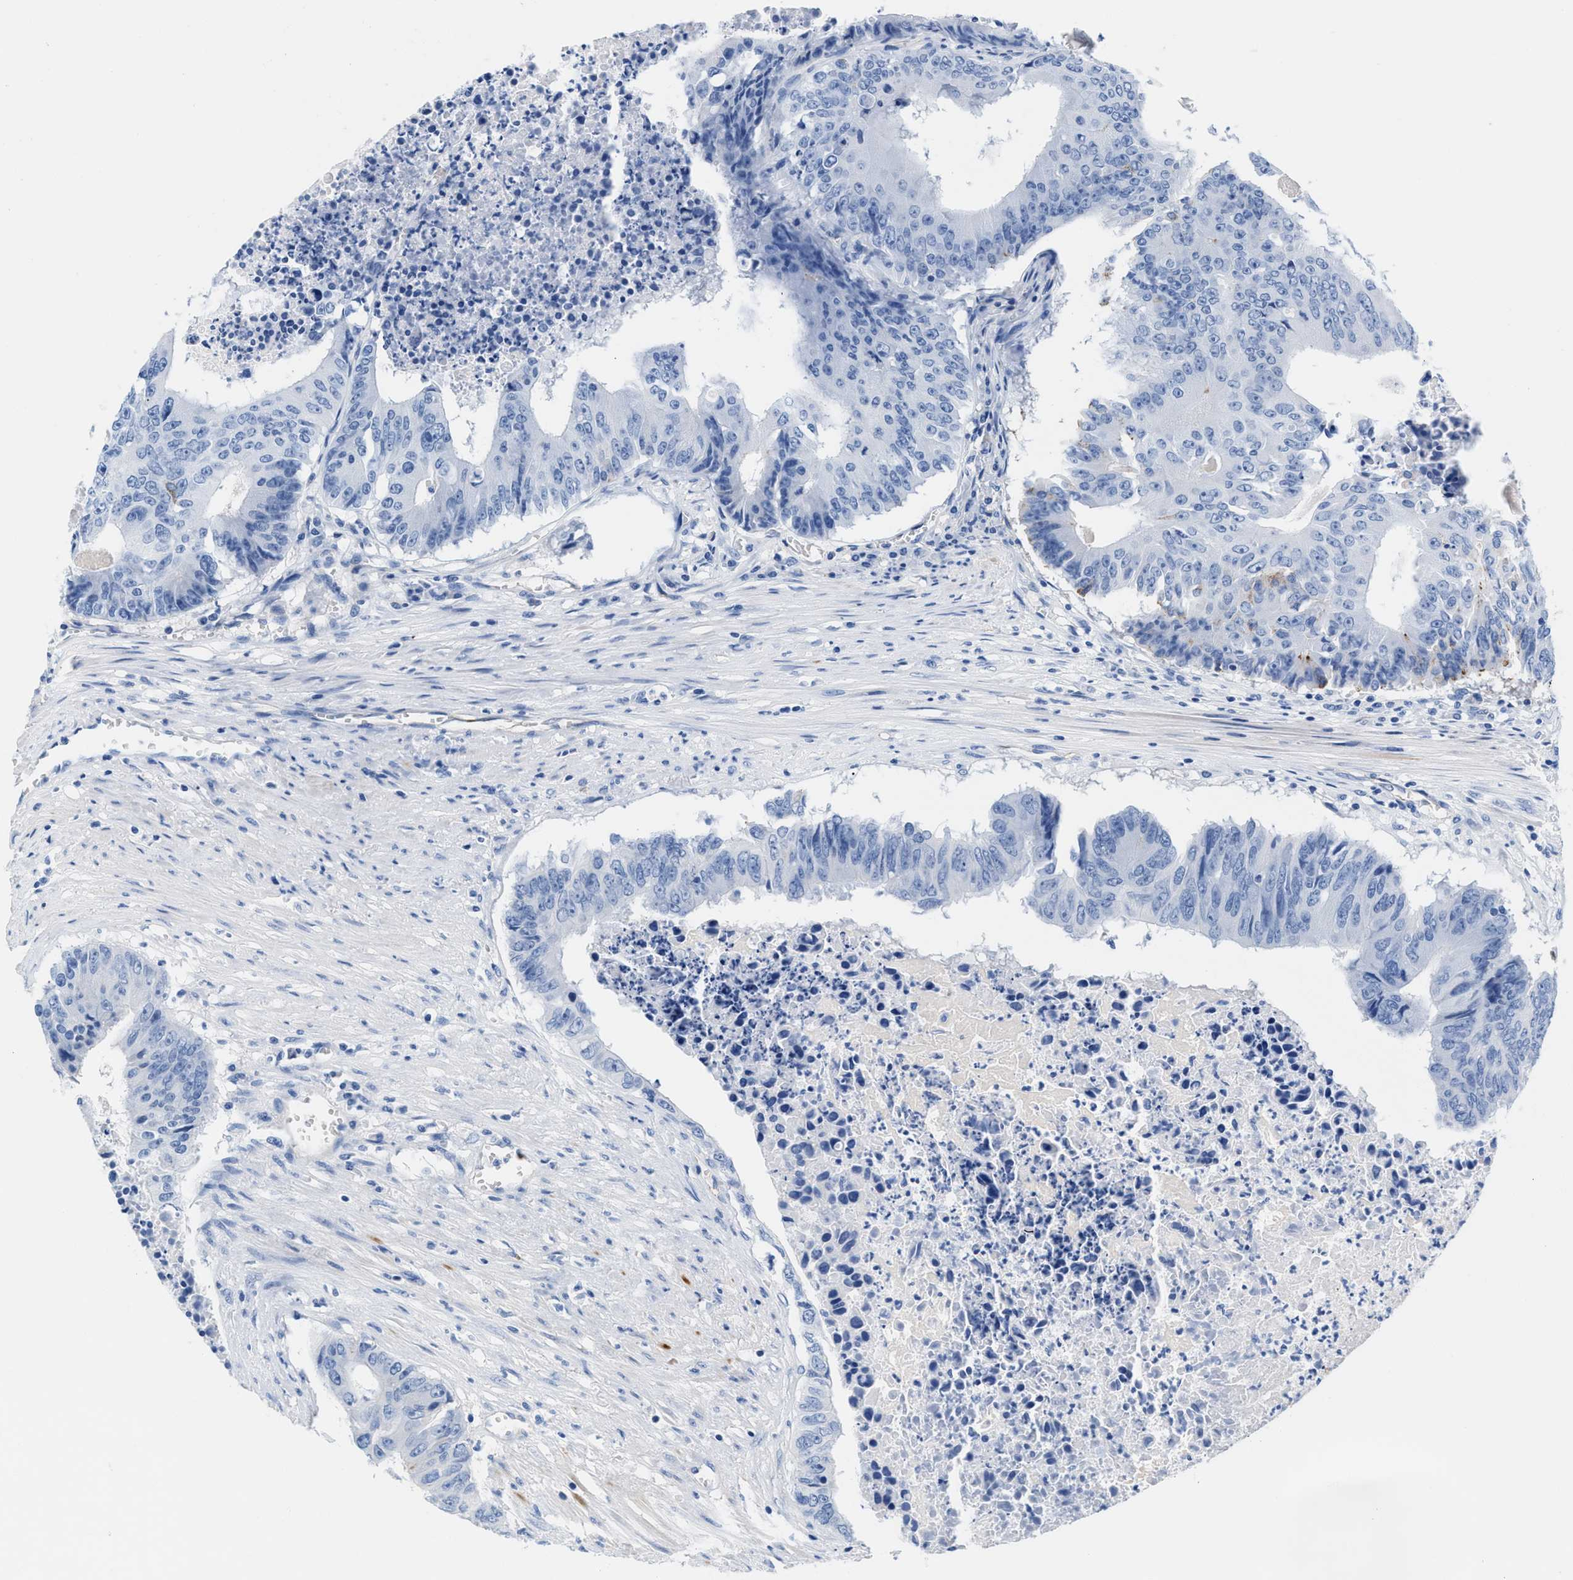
{"staining": {"intensity": "negative", "quantity": "none", "location": "none"}, "tissue": "colorectal cancer", "cell_type": "Tumor cells", "image_type": "cancer", "snomed": [{"axis": "morphology", "description": "Adenocarcinoma, NOS"}, {"axis": "topography", "description": "Colon"}], "caption": "The immunohistochemistry image has no significant expression in tumor cells of colorectal cancer (adenocarcinoma) tissue.", "gene": "SLFN13", "patient": {"sex": "male", "age": 87}}